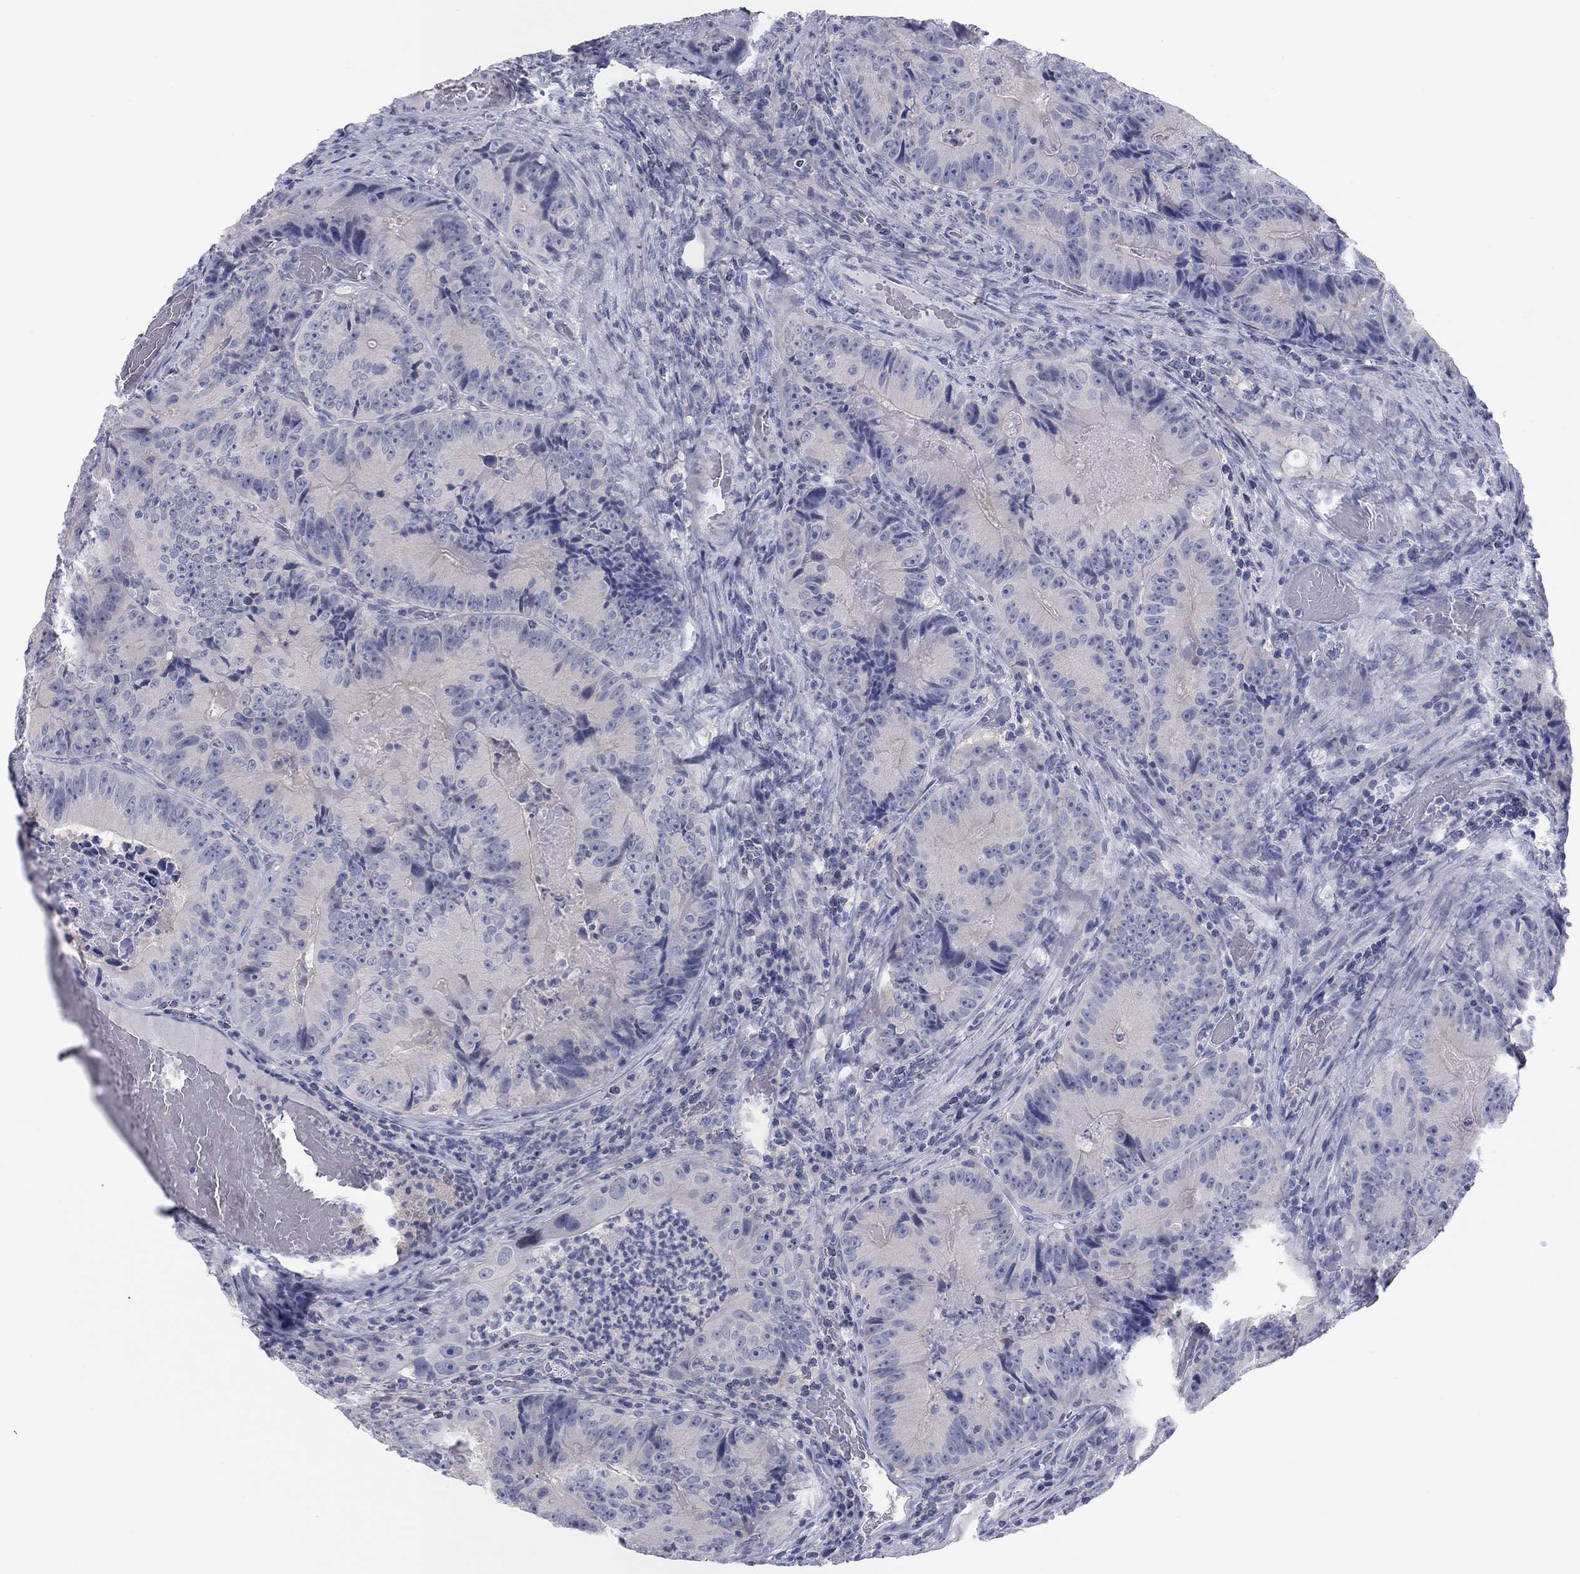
{"staining": {"intensity": "negative", "quantity": "none", "location": "none"}, "tissue": "colorectal cancer", "cell_type": "Tumor cells", "image_type": "cancer", "snomed": [{"axis": "morphology", "description": "Adenocarcinoma, NOS"}, {"axis": "topography", "description": "Colon"}], "caption": "The immunohistochemistry micrograph has no significant expression in tumor cells of colorectal cancer (adenocarcinoma) tissue.", "gene": "CPNE6", "patient": {"sex": "female", "age": 86}}